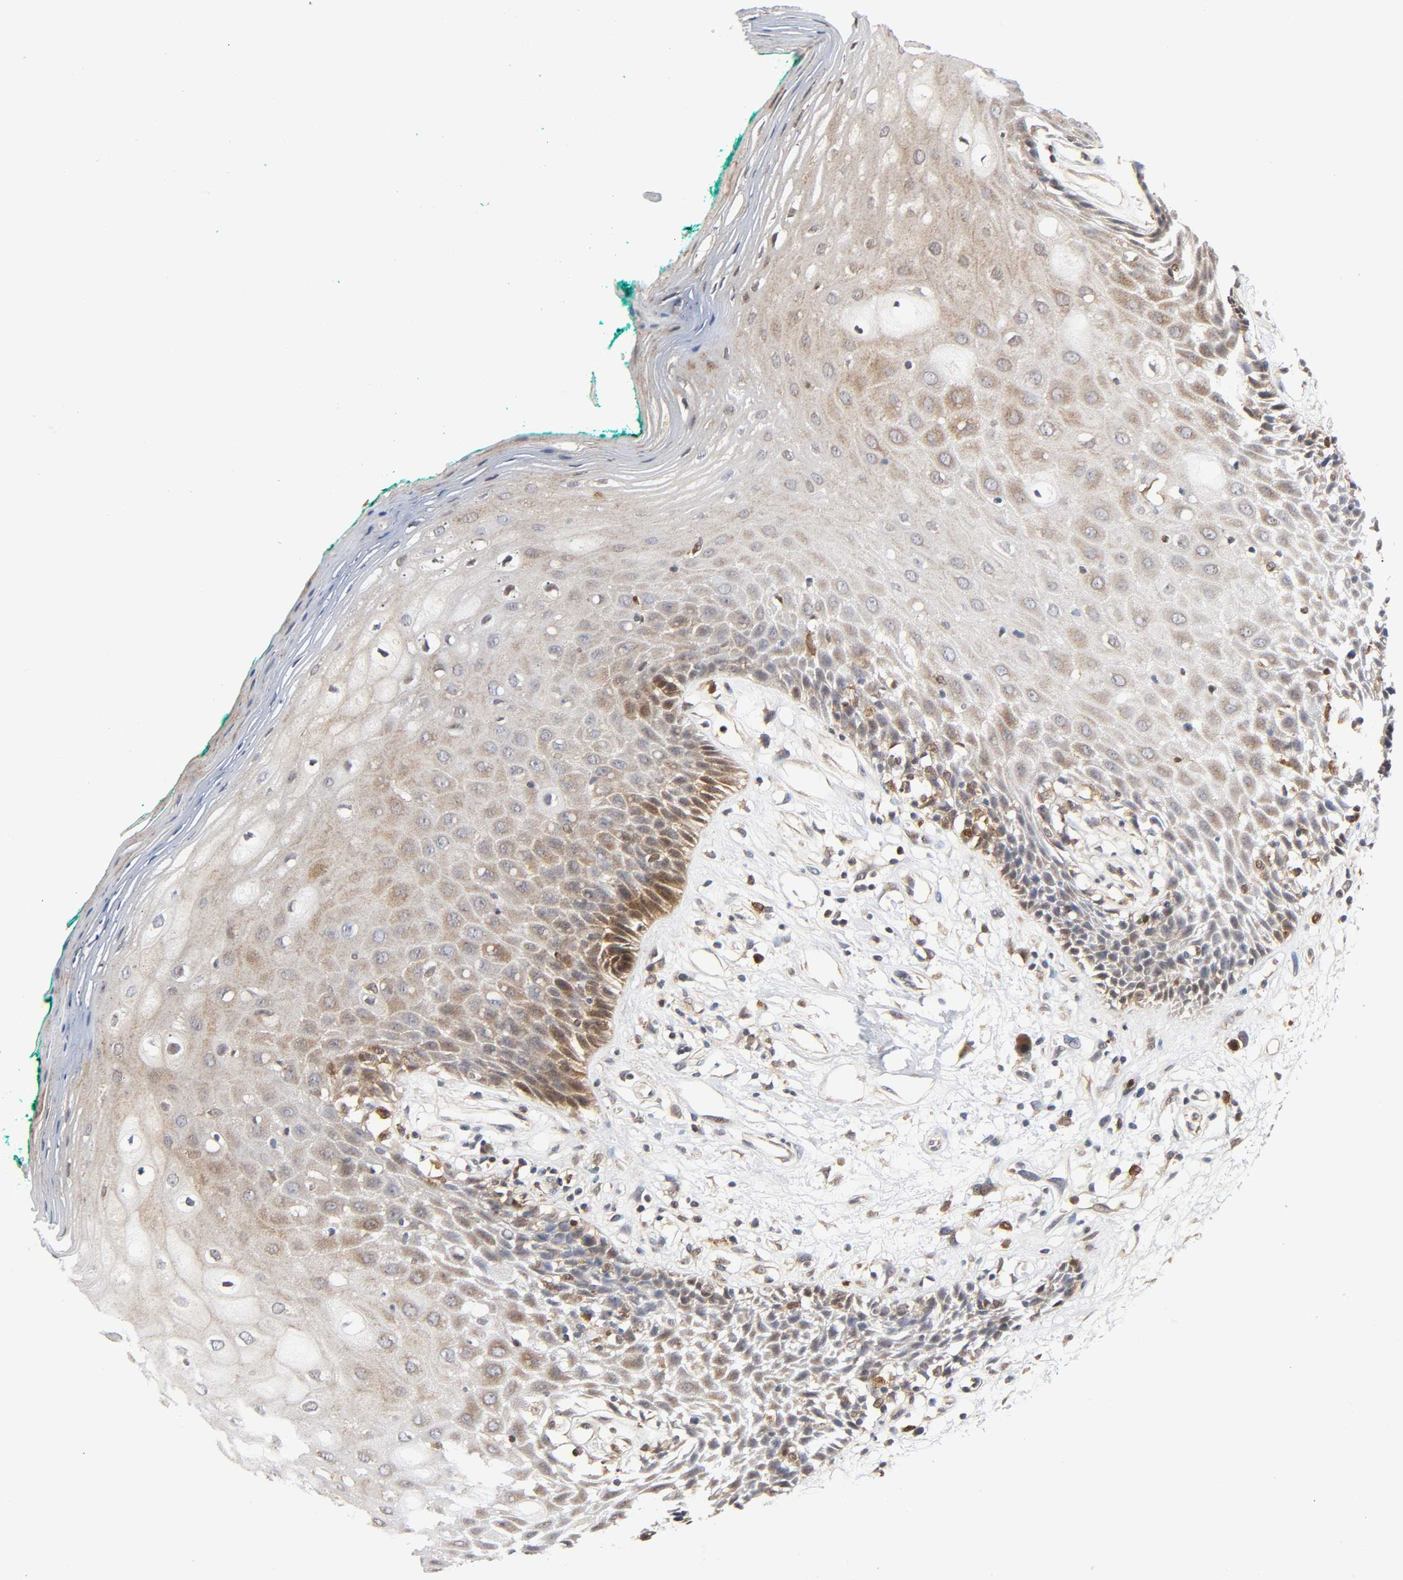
{"staining": {"intensity": "weak", "quantity": "25%-75%", "location": "cytoplasmic/membranous,nuclear"}, "tissue": "oral mucosa", "cell_type": "Squamous epithelial cells", "image_type": "normal", "snomed": [{"axis": "morphology", "description": "Normal tissue, NOS"}, {"axis": "morphology", "description": "Squamous cell carcinoma, NOS"}, {"axis": "topography", "description": "Skeletal muscle"}, {"axis": "topography", "description": "Oral tissue"}, {"axis": "topography", "description": "Head-Neck"}], "caption": "DAB (3,3'-diaminobenzidine) immunohistochemical staining of normal oral mucosa reveals weak cytoplasmic/membranous,nuclear protein expression in approximately 25%-75% of squamous epithelial cells.", "gene": "CASP9", "patient": {"sex": "female", "age": 84}}